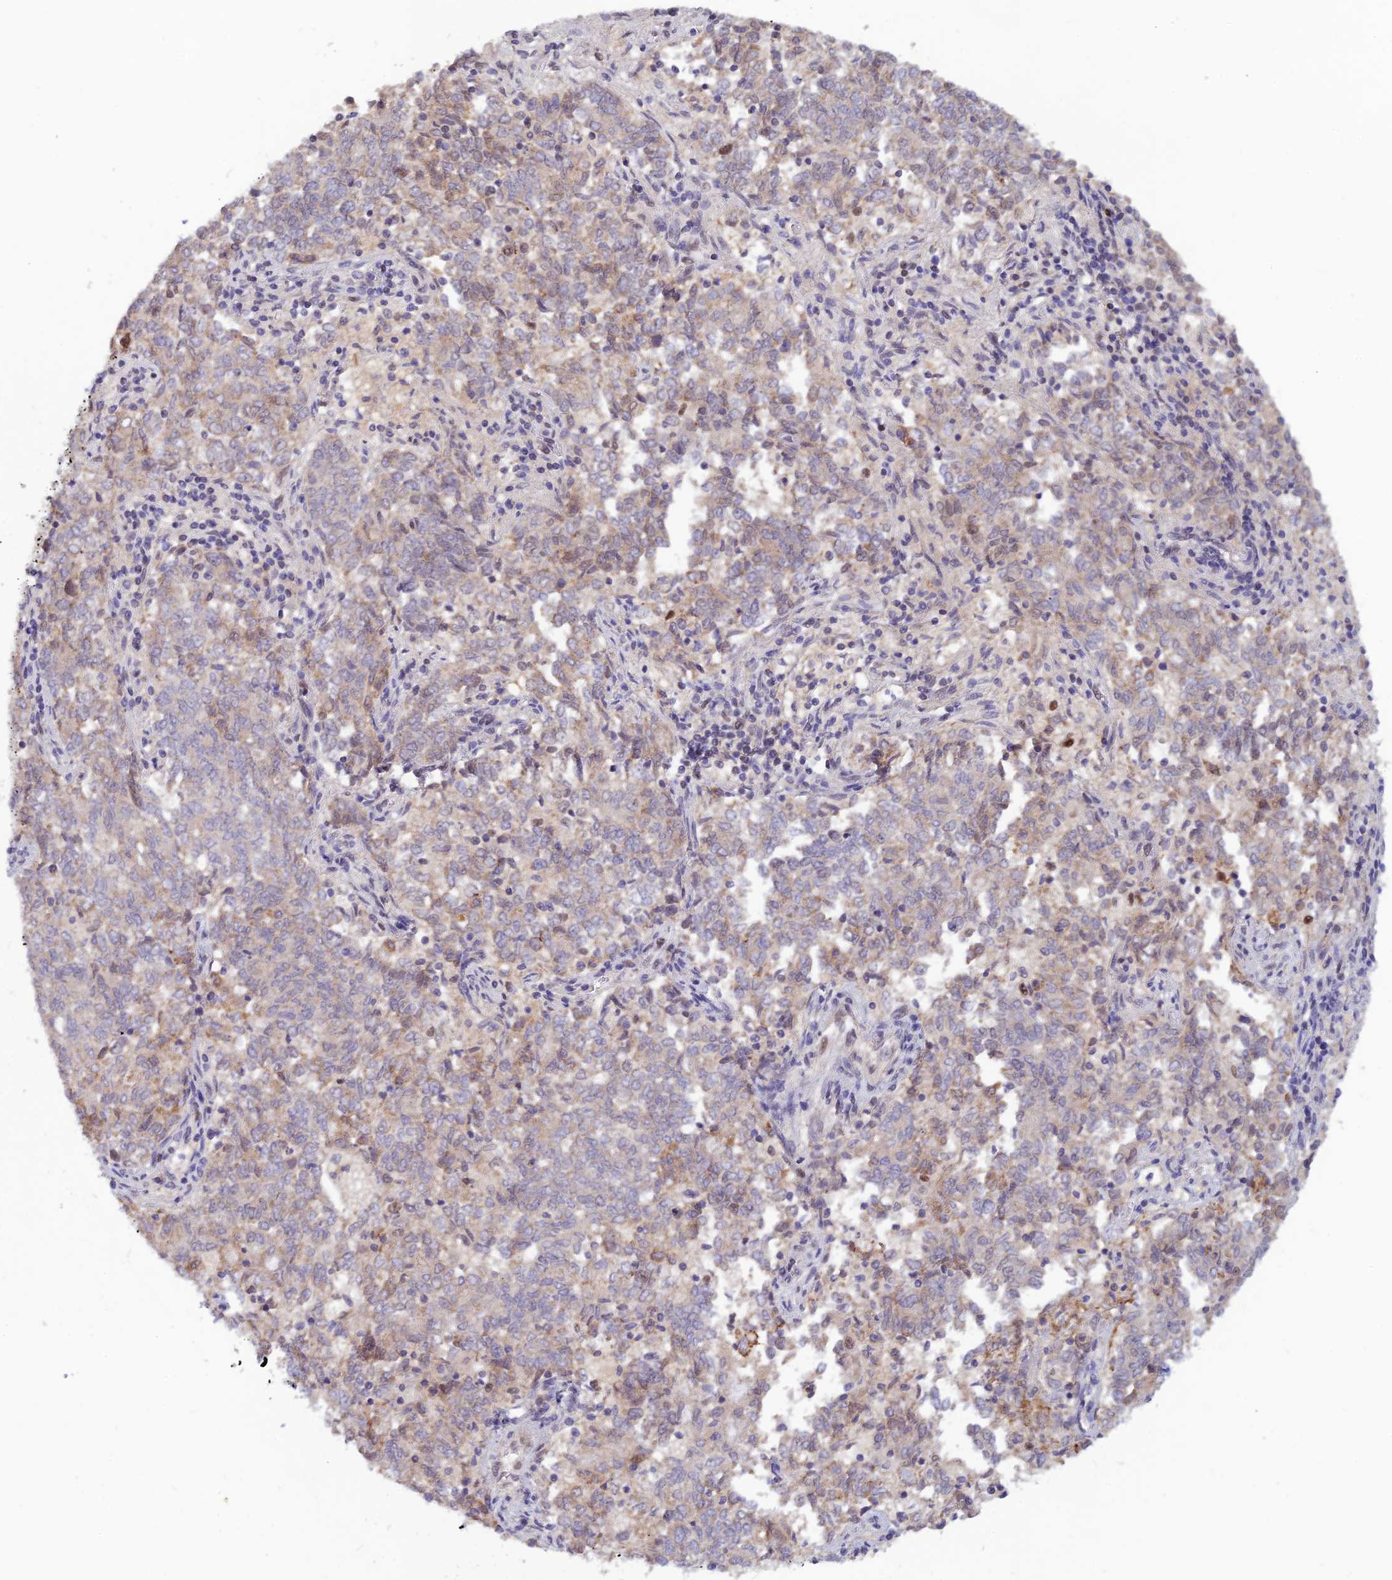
{"staining": {"intensity": "weak", "quantity": "25%-75%", "location": "cytoplasmic/membranous"}, "tissue": "endometrial cancer", "cell_type": "Tumor cells", "image_type": "cancer", "snomed": [{"axis": "morphology", "description": "Adenocarcinoma, NOS"}, {"axis": "topography", "description": "Endometrium"}], "caption": "There is low levels of weak cytoplasmic/membranous staining in tumor cells of endometrial cancer, as demonstrated by immunohistochemical staining (brown color).", "gene": "FASTKD5", "patient": {"sex": "female", "age": 80}}